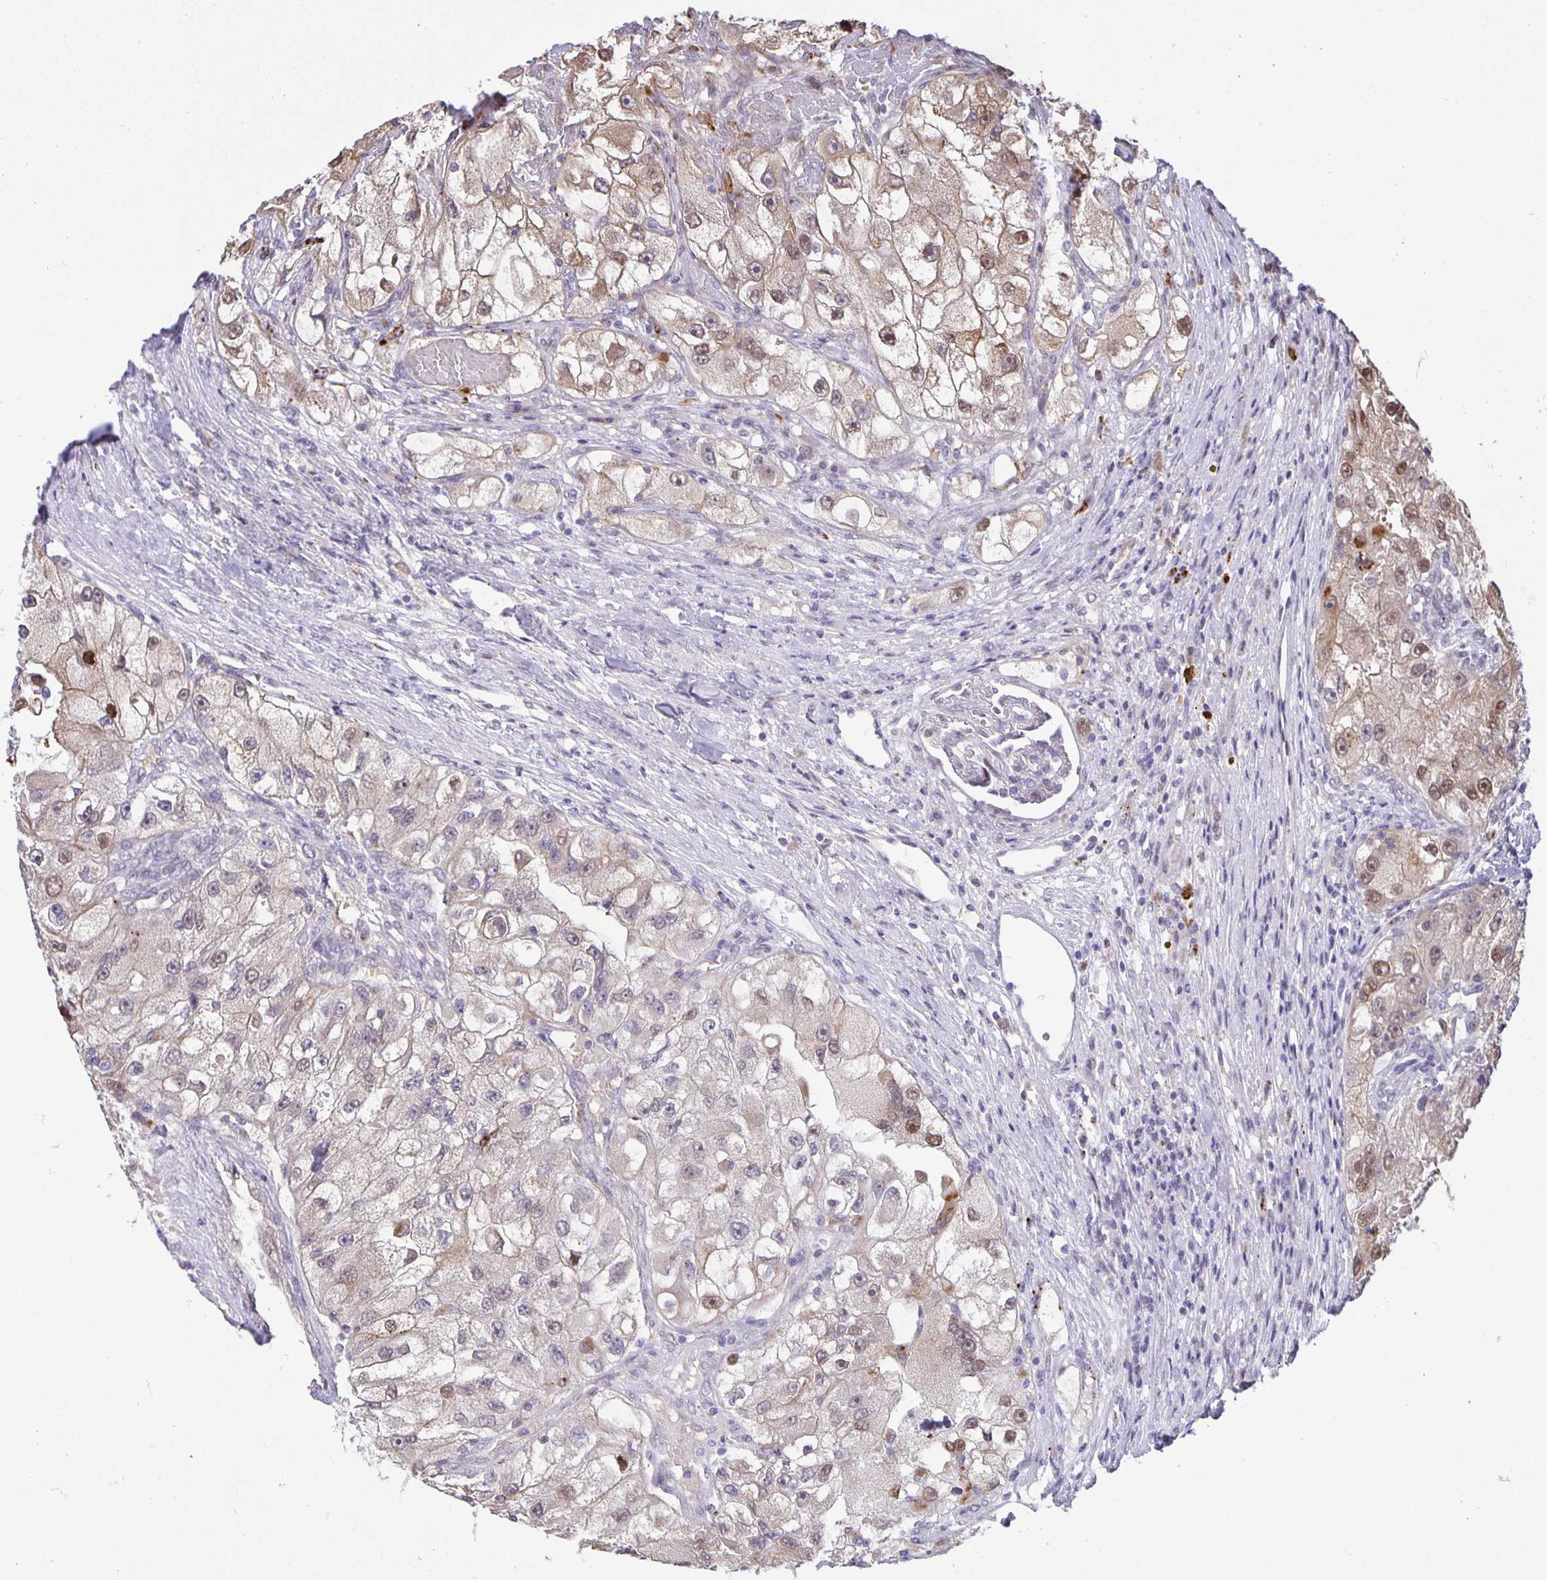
{"staining": {"intensity": "moderate", "quantity": "25%-75%", "location": "cytoplasmic/membranous,nuclear"}, "tissue": "renal cancer", "cell_type": "Tumor cells", "image_type": "cancer", "snomed": [{"axis": "morphology", "description": "Adenocarcinoma, NOS"}, {"axis": "topography", "description": "Kidney"}], "caption": "Immunohistochemical staining of adenocarcinoma (renal) displays moderate cytoplasmic/membranous and nuclear protein staining in about 25%-75% of tumor cells.", "gene": "MAPK12", "patient": {"sex": "male", "age": 63}}